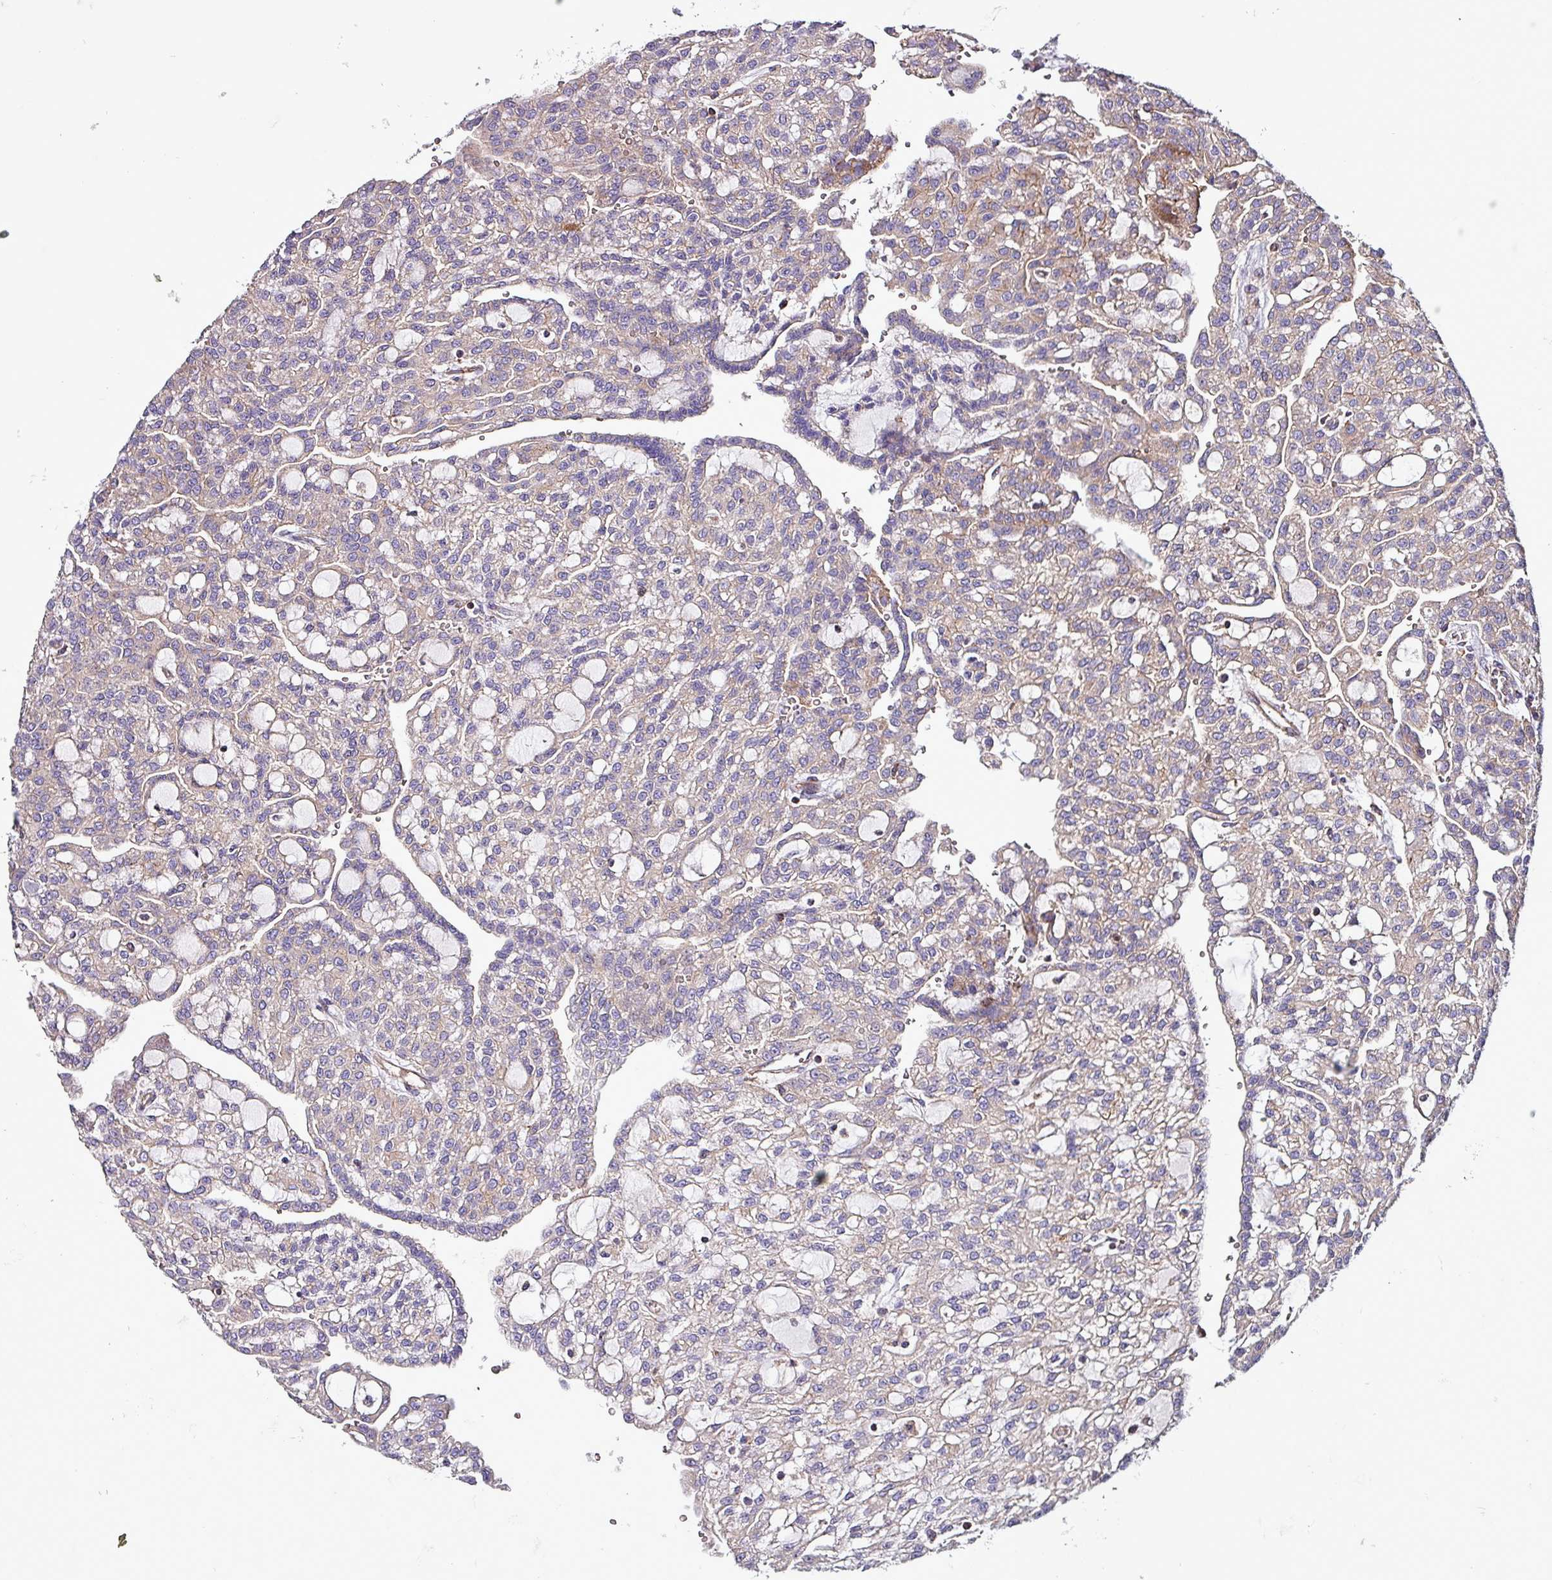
{"staining": {"intensity": "moderate", "quantity": "25%-75%", "location": "cytoplasmic/membranous"}, "tissue": "renal cancer", "cell_type": "Tumor cells", "image_type": "cancer", "snomed": [{"axis": "morphology", "description": "Adenocarcinoma, NOS"}, {"axis": "topography", "description": "Kidney"}], "caption": "Immunohistochemical staining of renal cancer demonstrates moderate cytoplasmic/membranous protein positivity in approximately 25%-75% of tumor cells. (Brightfield microscopy of DAB IHC at high magnification).", "gene": "VAMP4", "patient": {"sex": "male", "age": 63}}